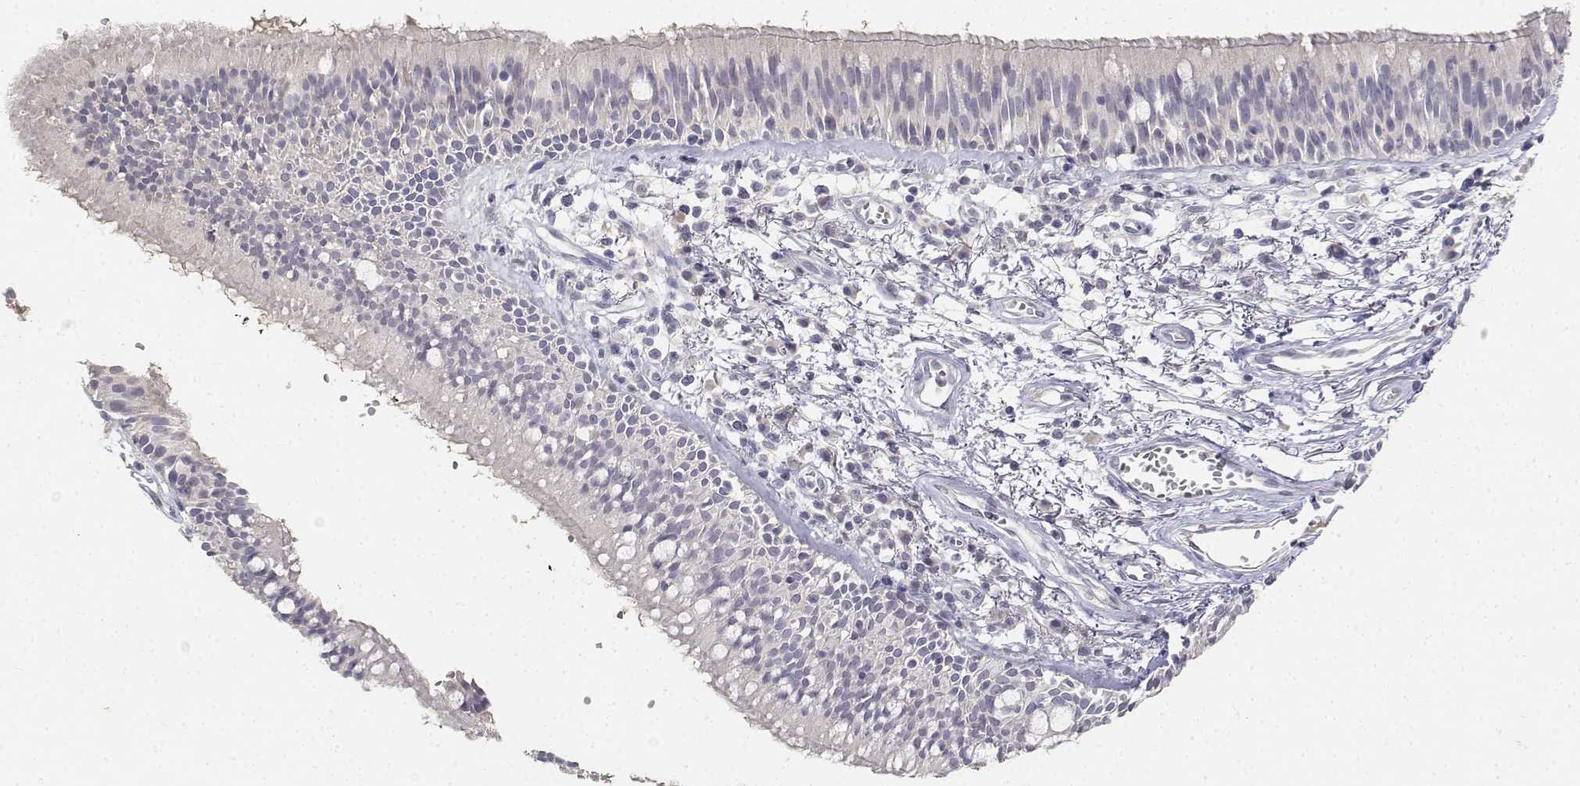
{"staining": {"intensity": "negative", "quantity": "none", "location": "none"}, "tissue": "bronchus", "cell_type": "Respiratory epithelial cells", "image_type": "normal", "snomed": [{"axis": "morphology", "description": "Normal tissue, NOS"}, {"axis": "morphology", "description": "Squamous cell carcinoma, NOS"}, {"axis": "topography", "description": "Cartilage tissue"}, {"axis": "topography", "description": "Bronchus"}, {"axis": "topography", "description": "Lung"}], "caption": "This micrograph is of benign bronchus stained with immunohistochemistry (IHC) to label a protein in brown with the nuclei are counter-stained blue. There is no staining in respiratory epithelial cells.", "gene": "PAEP", "patient": {"sex": "male", "age": 66}}